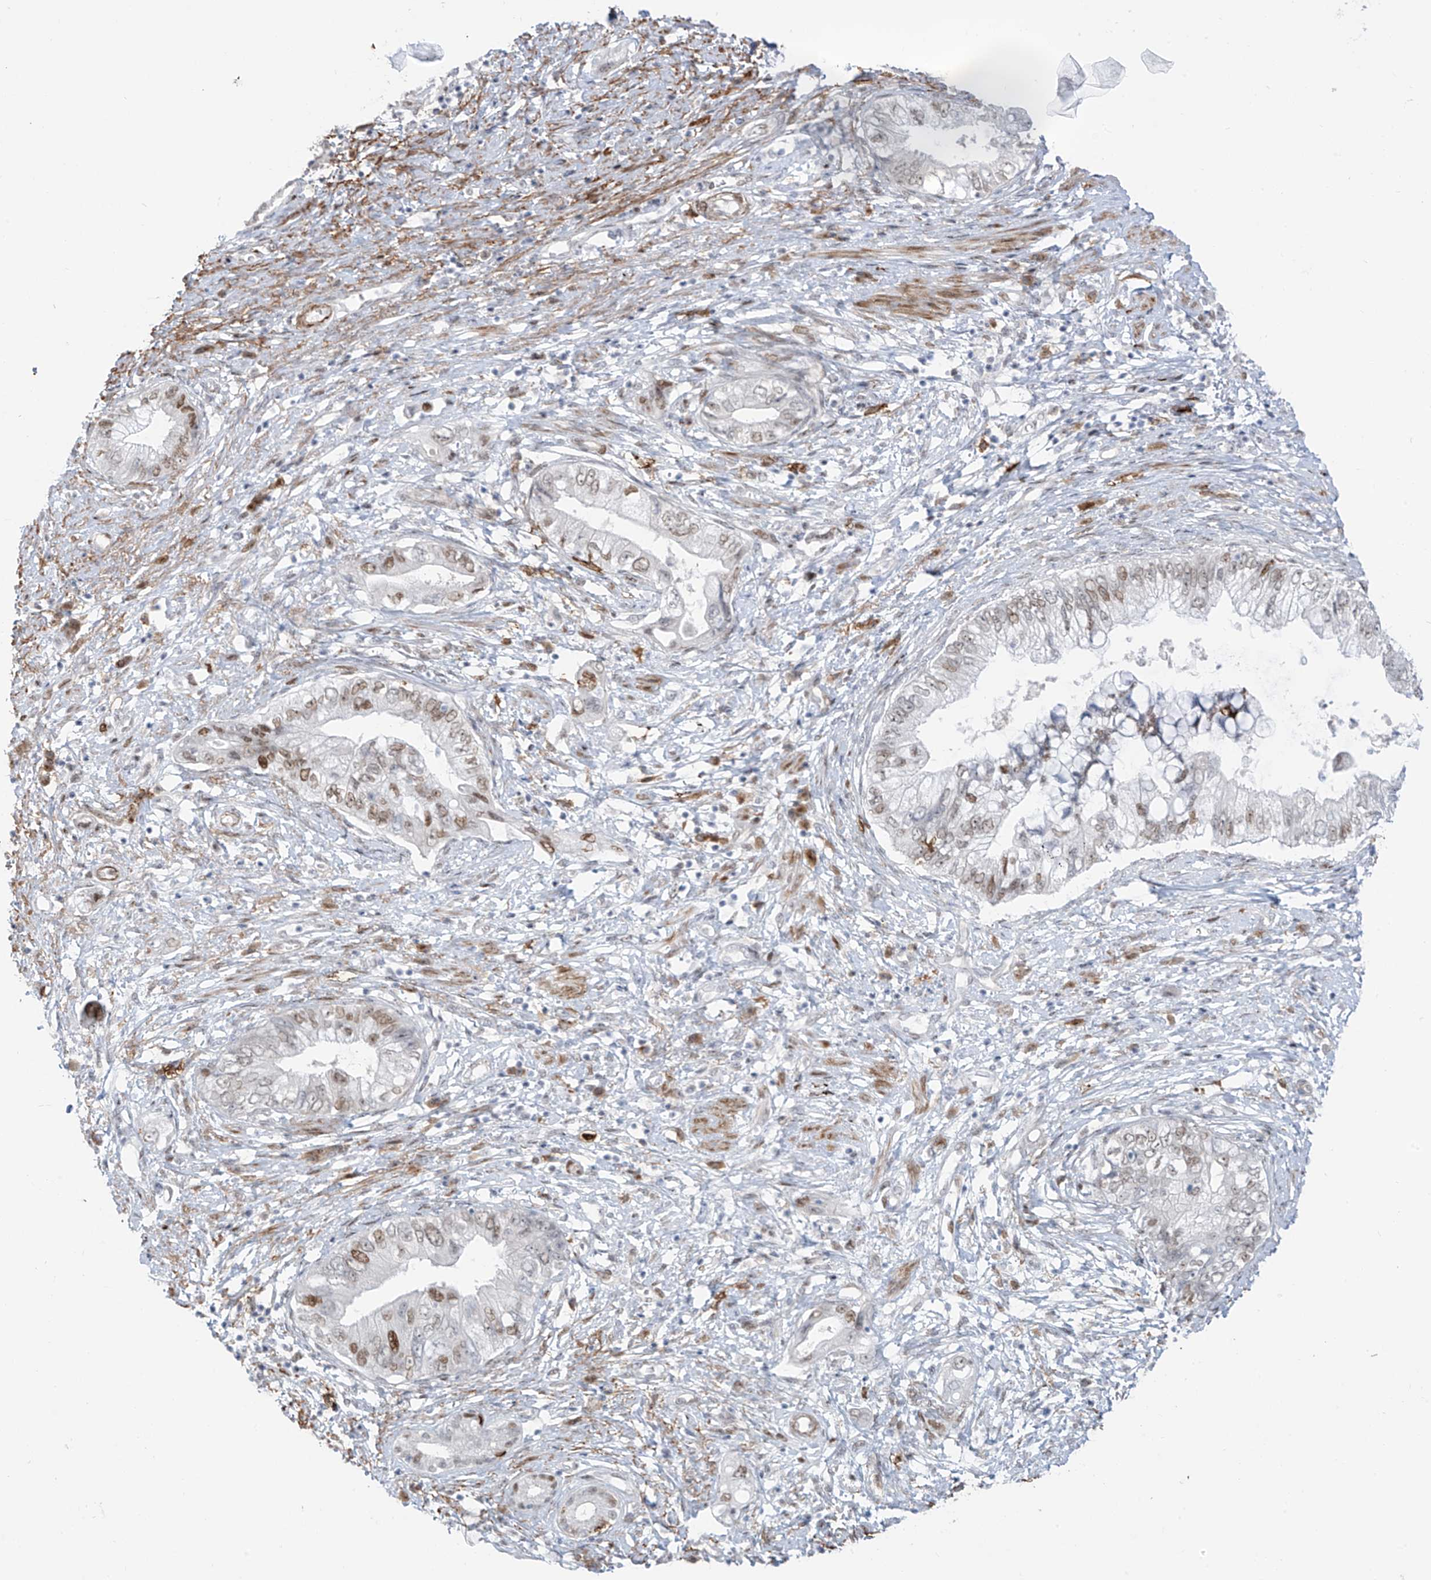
{"staining": {"intensity": "moderate", "quantity": "<25%", "location": "nuclear"}, "tissue": "pancreatic cancer", "cell_type": "Tumor cells", "image_type": "cancer", "snomed": [{"axis": "morphology", "description": "Adenocarcinoma, NOS"}, {"axis": "topography", "description": "Pancreas"}], "caption": "DAB (3,3'-diaminobenzidine) immunohistochemical staining of pancreatic cancer (adenocarcinoma) displays moderate nuclear protein positivity in approximately <25% of tumor cells.", "gene": "LIN9", "patient": {"sex": "female", "age": 73}}